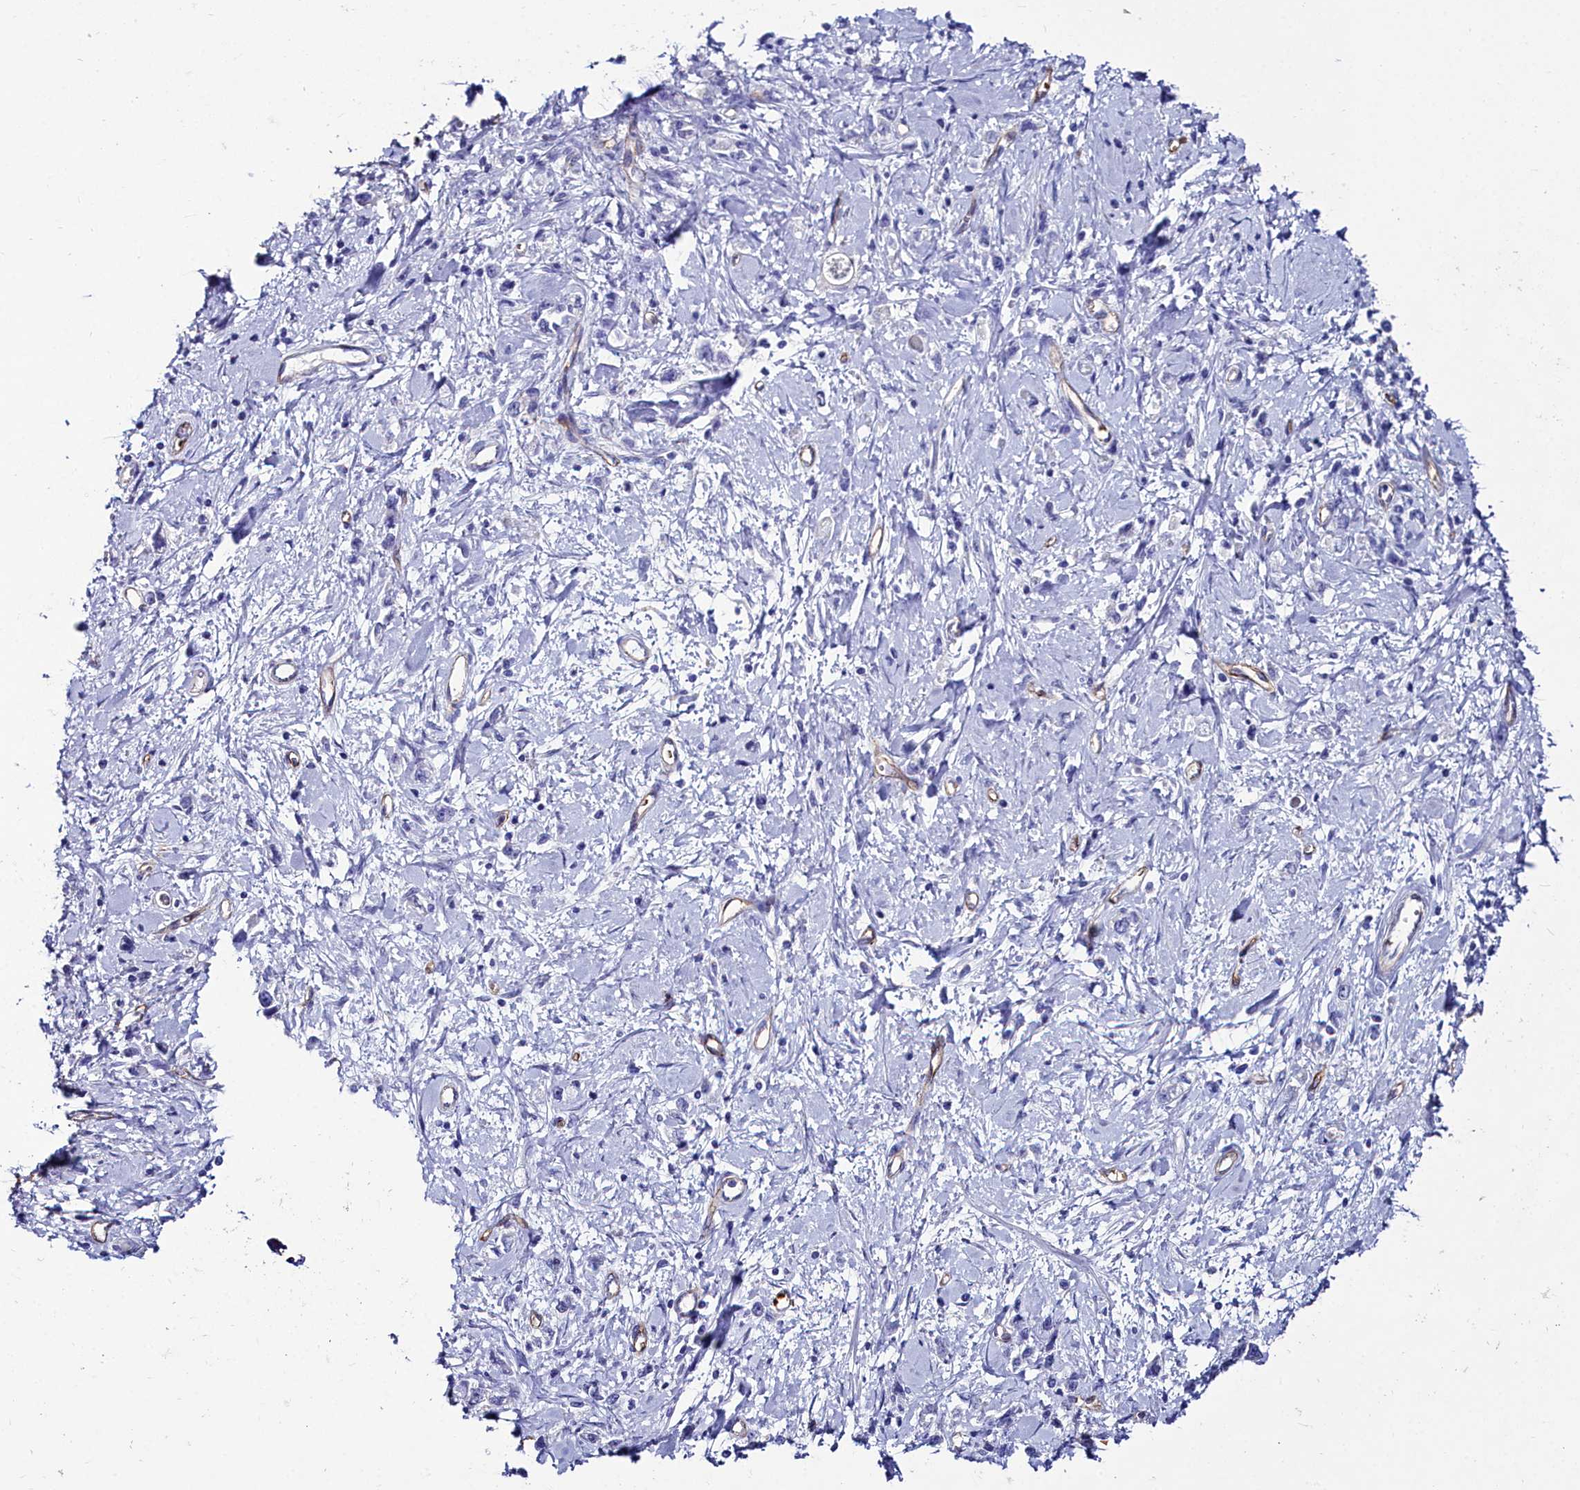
{"staining": {"intensity": "negative", "quantity": "none", "location": "none"}, "tissue": "stomach cancer", "cell_type": "Tumor cells", "image_type": "cancer", "snomed": [{"axis": "morphology", "description": "Adenocarcinoma, NOS"}, {"axis": "topography", "description": "Stomach"}], "caption": "Tumor cells are negative for brown protein staining in stomach adenocarcinoma. (DAB (3,3'-diaminobenzidine) immunohistochemistry (IHC) with hematoxylin counter stain).", "gene": "CYP4F11", "patient": {"sex": "female", "age": 76}}